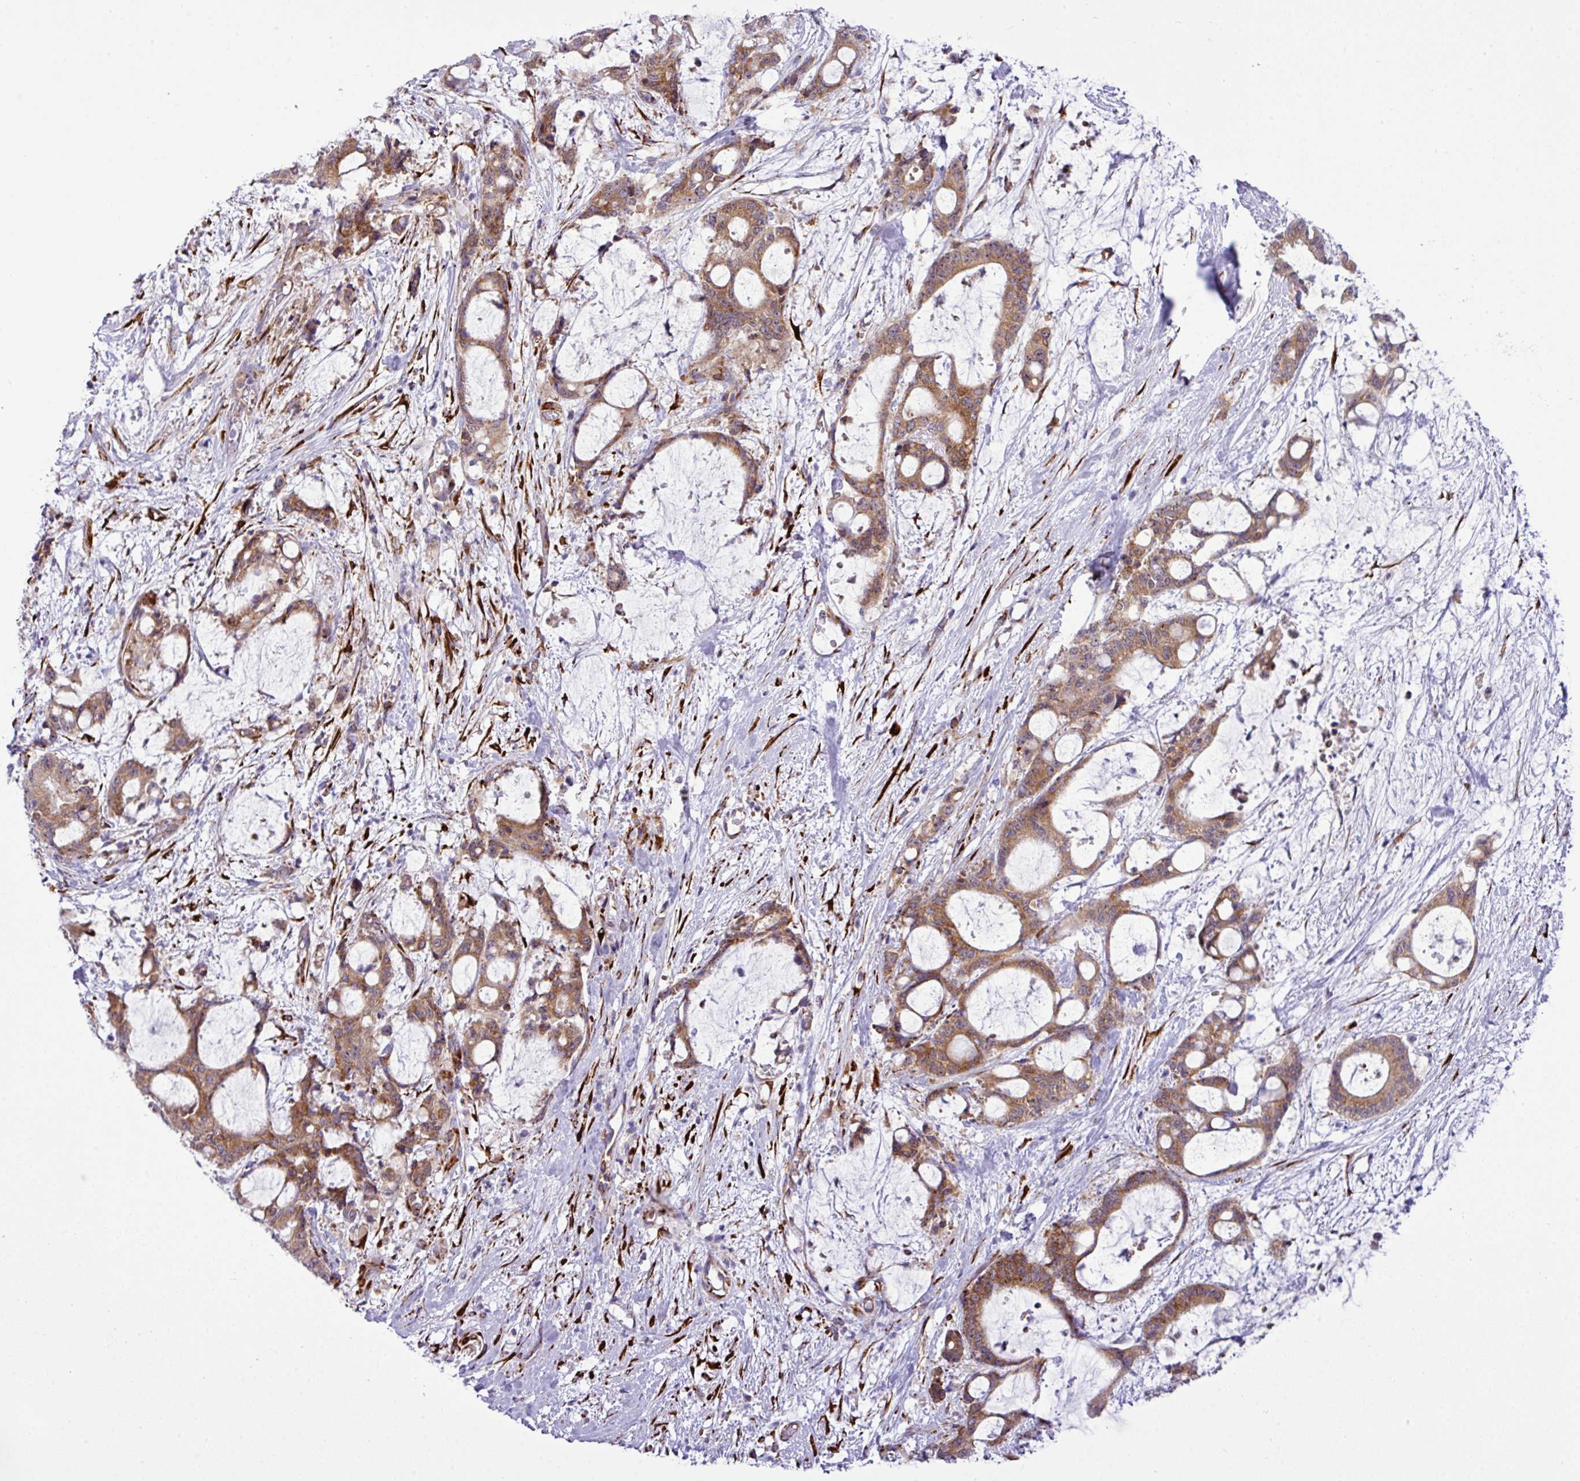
{"staining": {"intensity": "moderate", "quantity": ">75%", "location": "cytoplasmic/membranous"}, "tissue": "liver cancer", "cell_type": "Tumor cells", "image_type": "cancer", "snomed": [{"axis": "morphology", "description": "Normal tissue, NOS"}, {"axis": "morphology", "description": "Cholangiocarcinoma"}, {"axis": "topography", "description": "Liver"}, {"axis": "topography", "description": "Peripheral nerve tissue"}], "caption": "IHC staining of liver cancer, which reveals medium levels of moderate cytoplasmic/membranous positivity in approximately >75% of tumor cells indicating moderate cytoplasmic/membranous protein expression. The staining was performed using DAB (brown) for protein detection and nuclei were counterstained in hematoxylin (blue).", "gene": "CFAP97", "patient": {"sex": "female", "age": 73}}